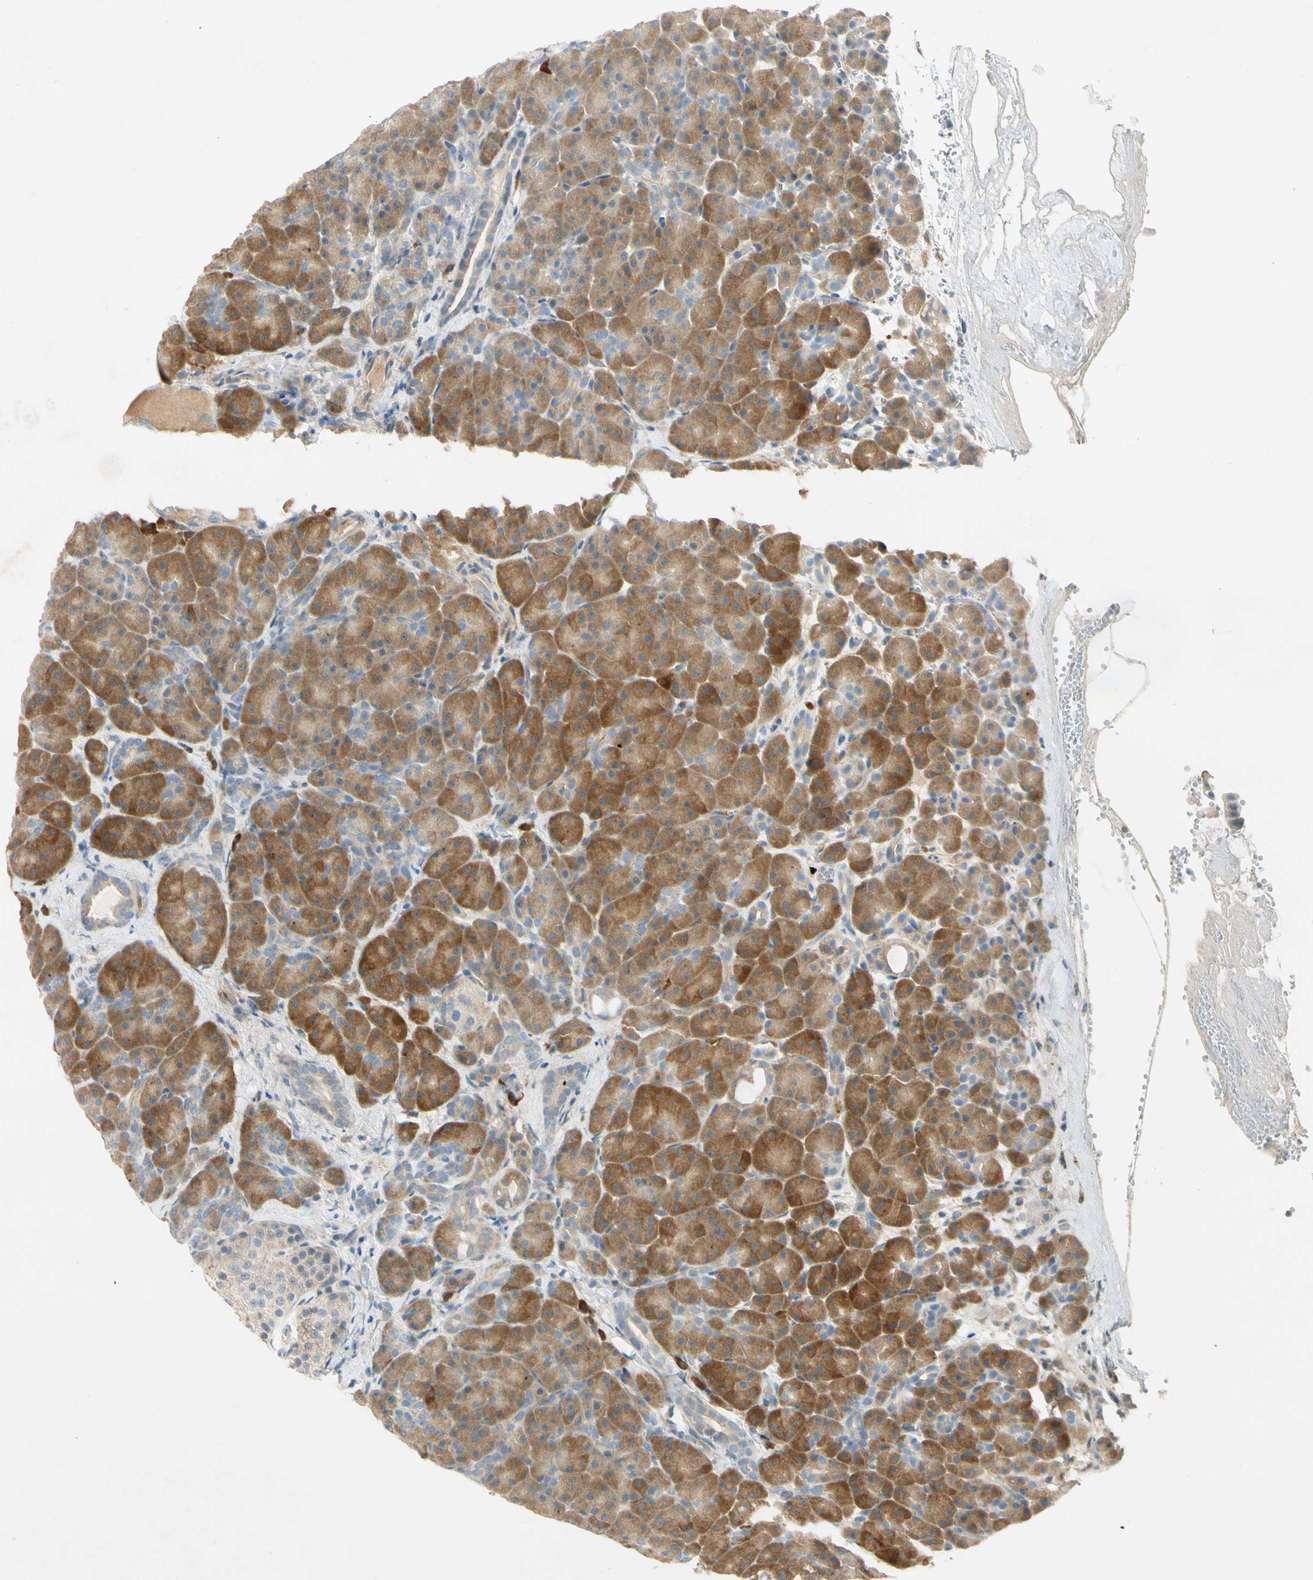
{"staining": {"intensity": "moderate", "quantity": ">75%", "location": "cytoplasmic/membranous"}, "tissue": "pancreas", "cell_type": "Exocrine glandular cells", "image_type": "normal", "snomed": [{"axis": "morphology", "description": "Normal tissue, NOS"}, {"axis": "topography", "description": "Pancreas"}], "caption": "A high-resolution histopathology image shows IHC staining of normal pancreas, which reveals moderate cytoplasmic/membranous expression in approximately >75% of exocrine glandular cells.", "gene": "WIPI1", "patient": {"sex": "male", "age": 66}}